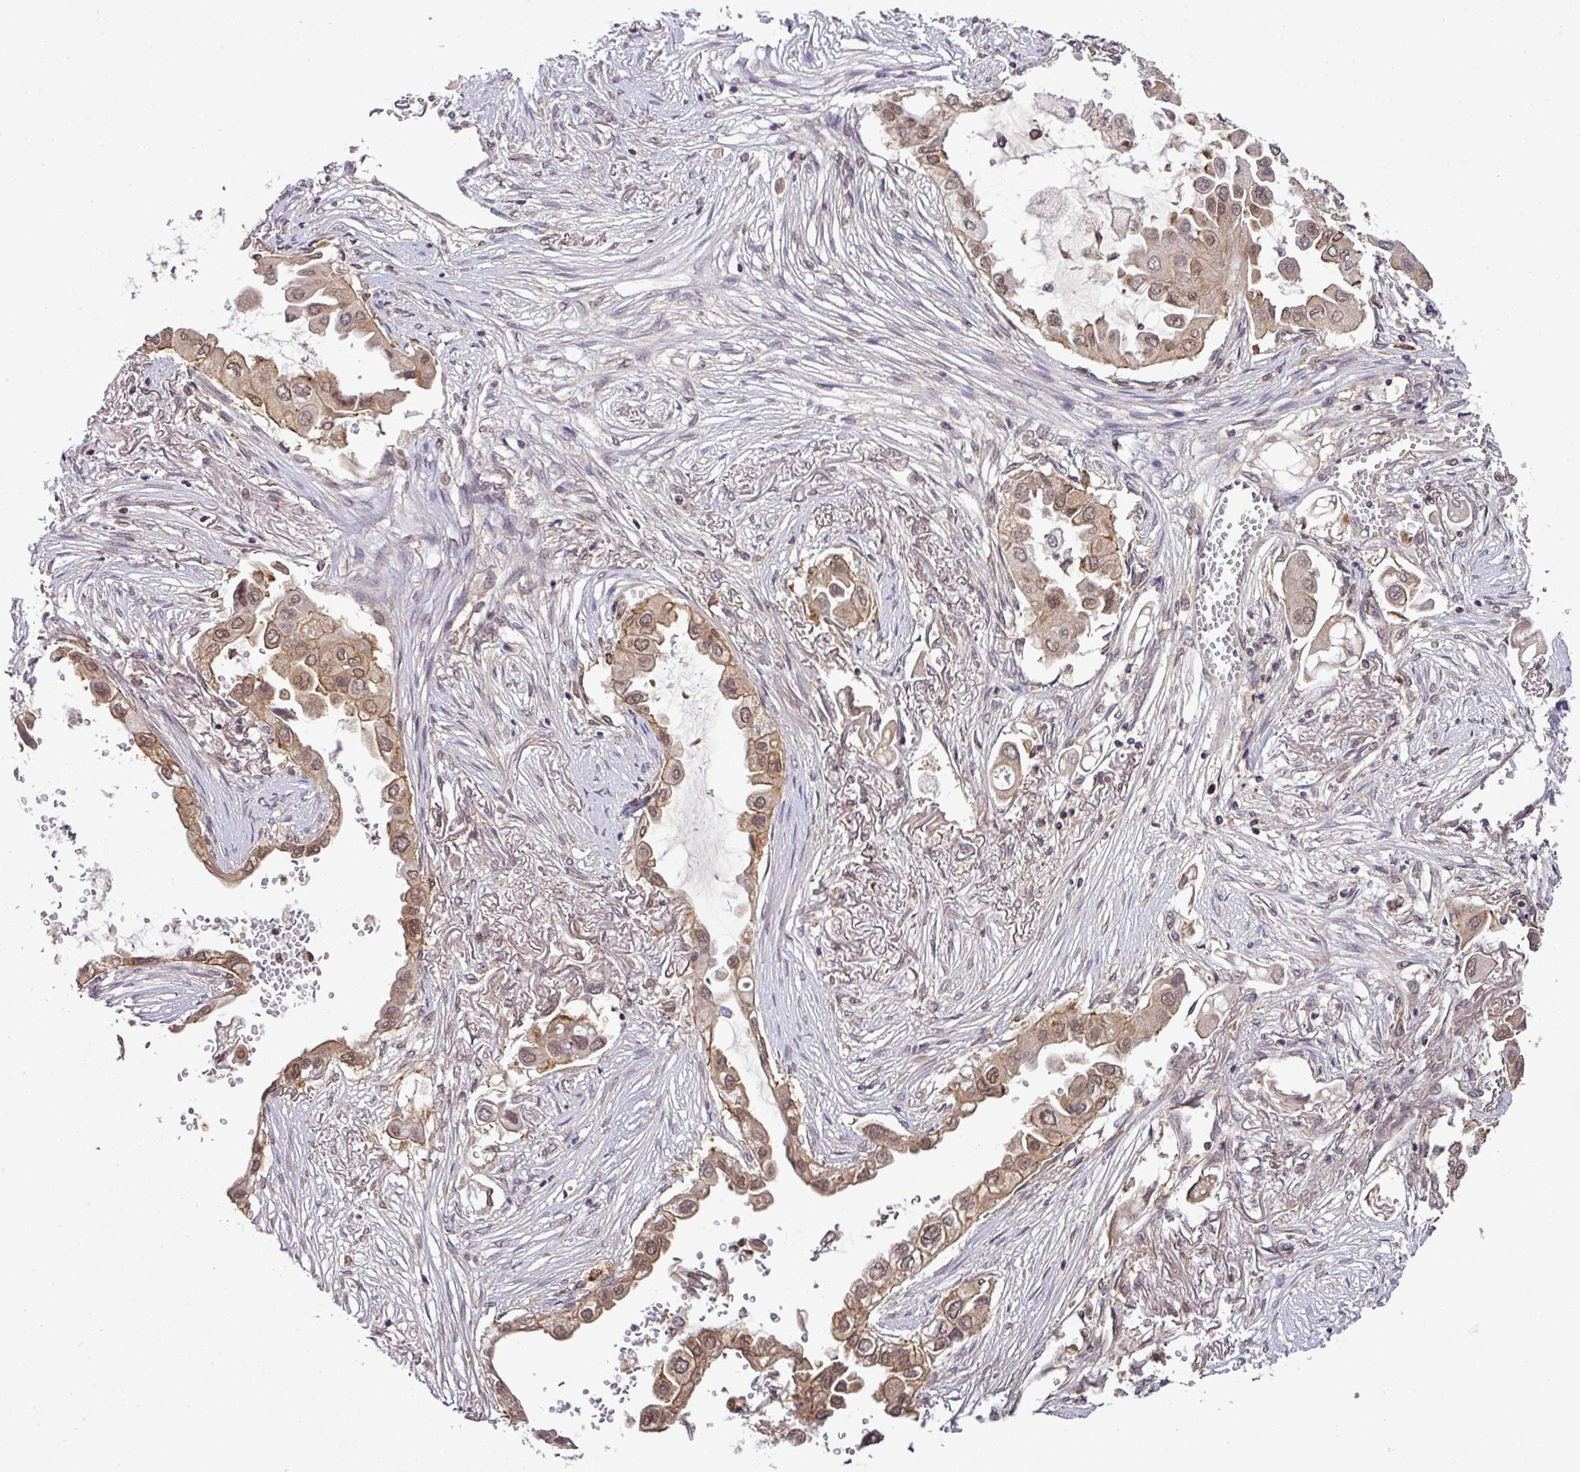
{"staining": {"intensity": "moderate", "quantity": ">75%", "location": "cytoplasmic/membranous,nuclear"}, "tissue": "lung cancer", "cell_type": "Tumor cells", "image_type": "cancer", "snomed": [{"axis": "morphology", "description": "Adenocarcinoma, NOS"}, {"axis": "topography", "description": "Lung"}], "caption": "Adenocarcinoma (lung) tissue reveals moderate cytoplasmic/membranous and nuclear staining in approximately >75% of tumor cells, visualized by immunohistochemistry.", "gene": "ANKRD18A", "patient": {"sex": "female", "age": 76}}